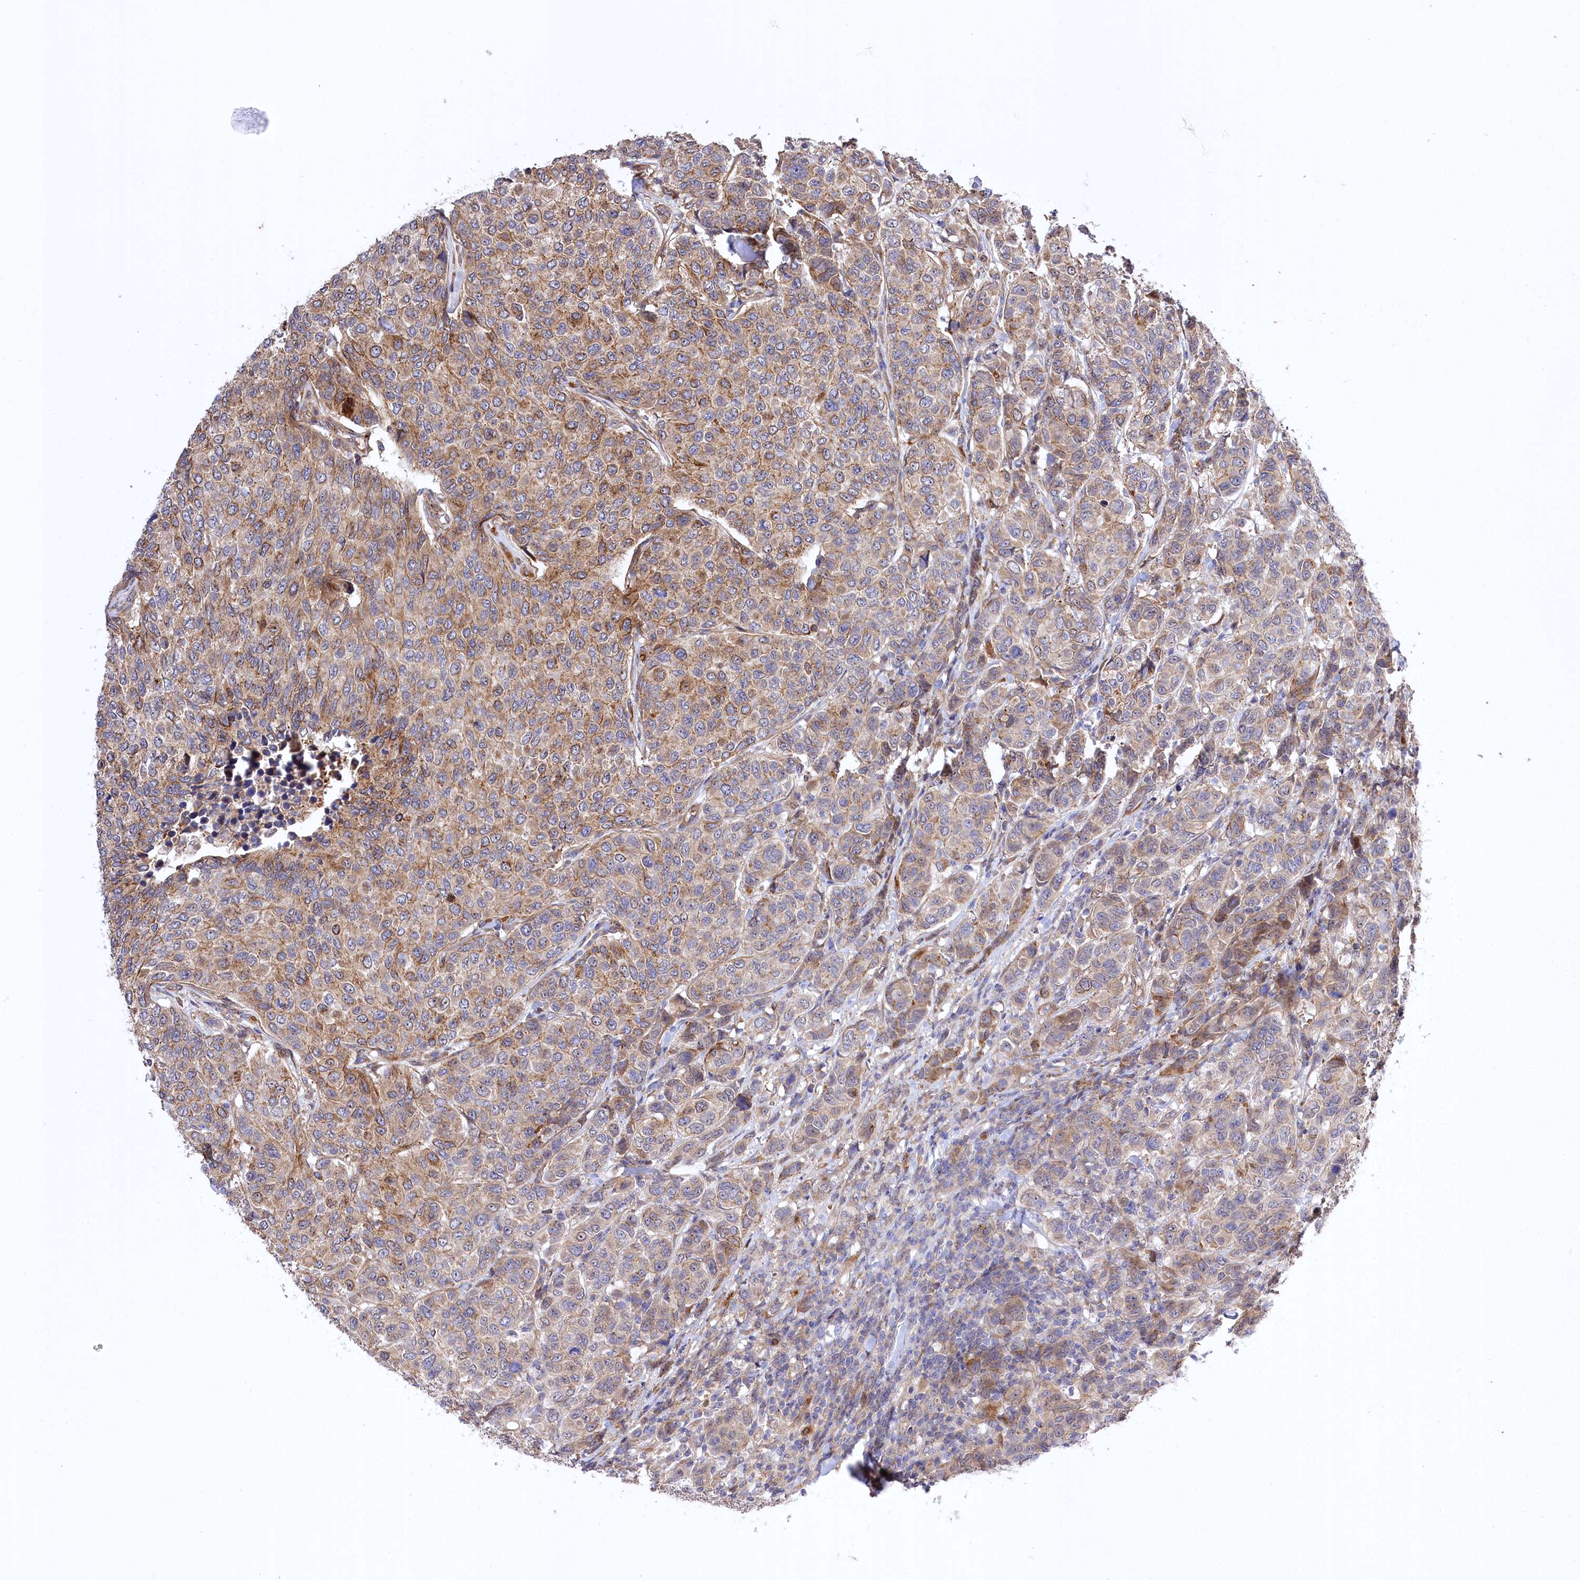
{"staining": {"intensity": "moderate", "quantity": ">75%", "location": "cytoplasmic/membranous"}, "tissue": "breast cancer", "cell_type": "Tumor cells", "image_type": "cancer", "snomed": [{"axis": "morphology", "description": "Duct carcinoma"}, {"axis": "topography", "description": "Breast"}], "caption": "Infiltrating ductal carcinoma (breast) tissue exhibits moderate cytoplasmic/membranous expression in approximately >75% of tumor cells, visualized by immunohistochemistry.", "gene": "TRUB1", "patient": {"sex": "female", "age": 55}}